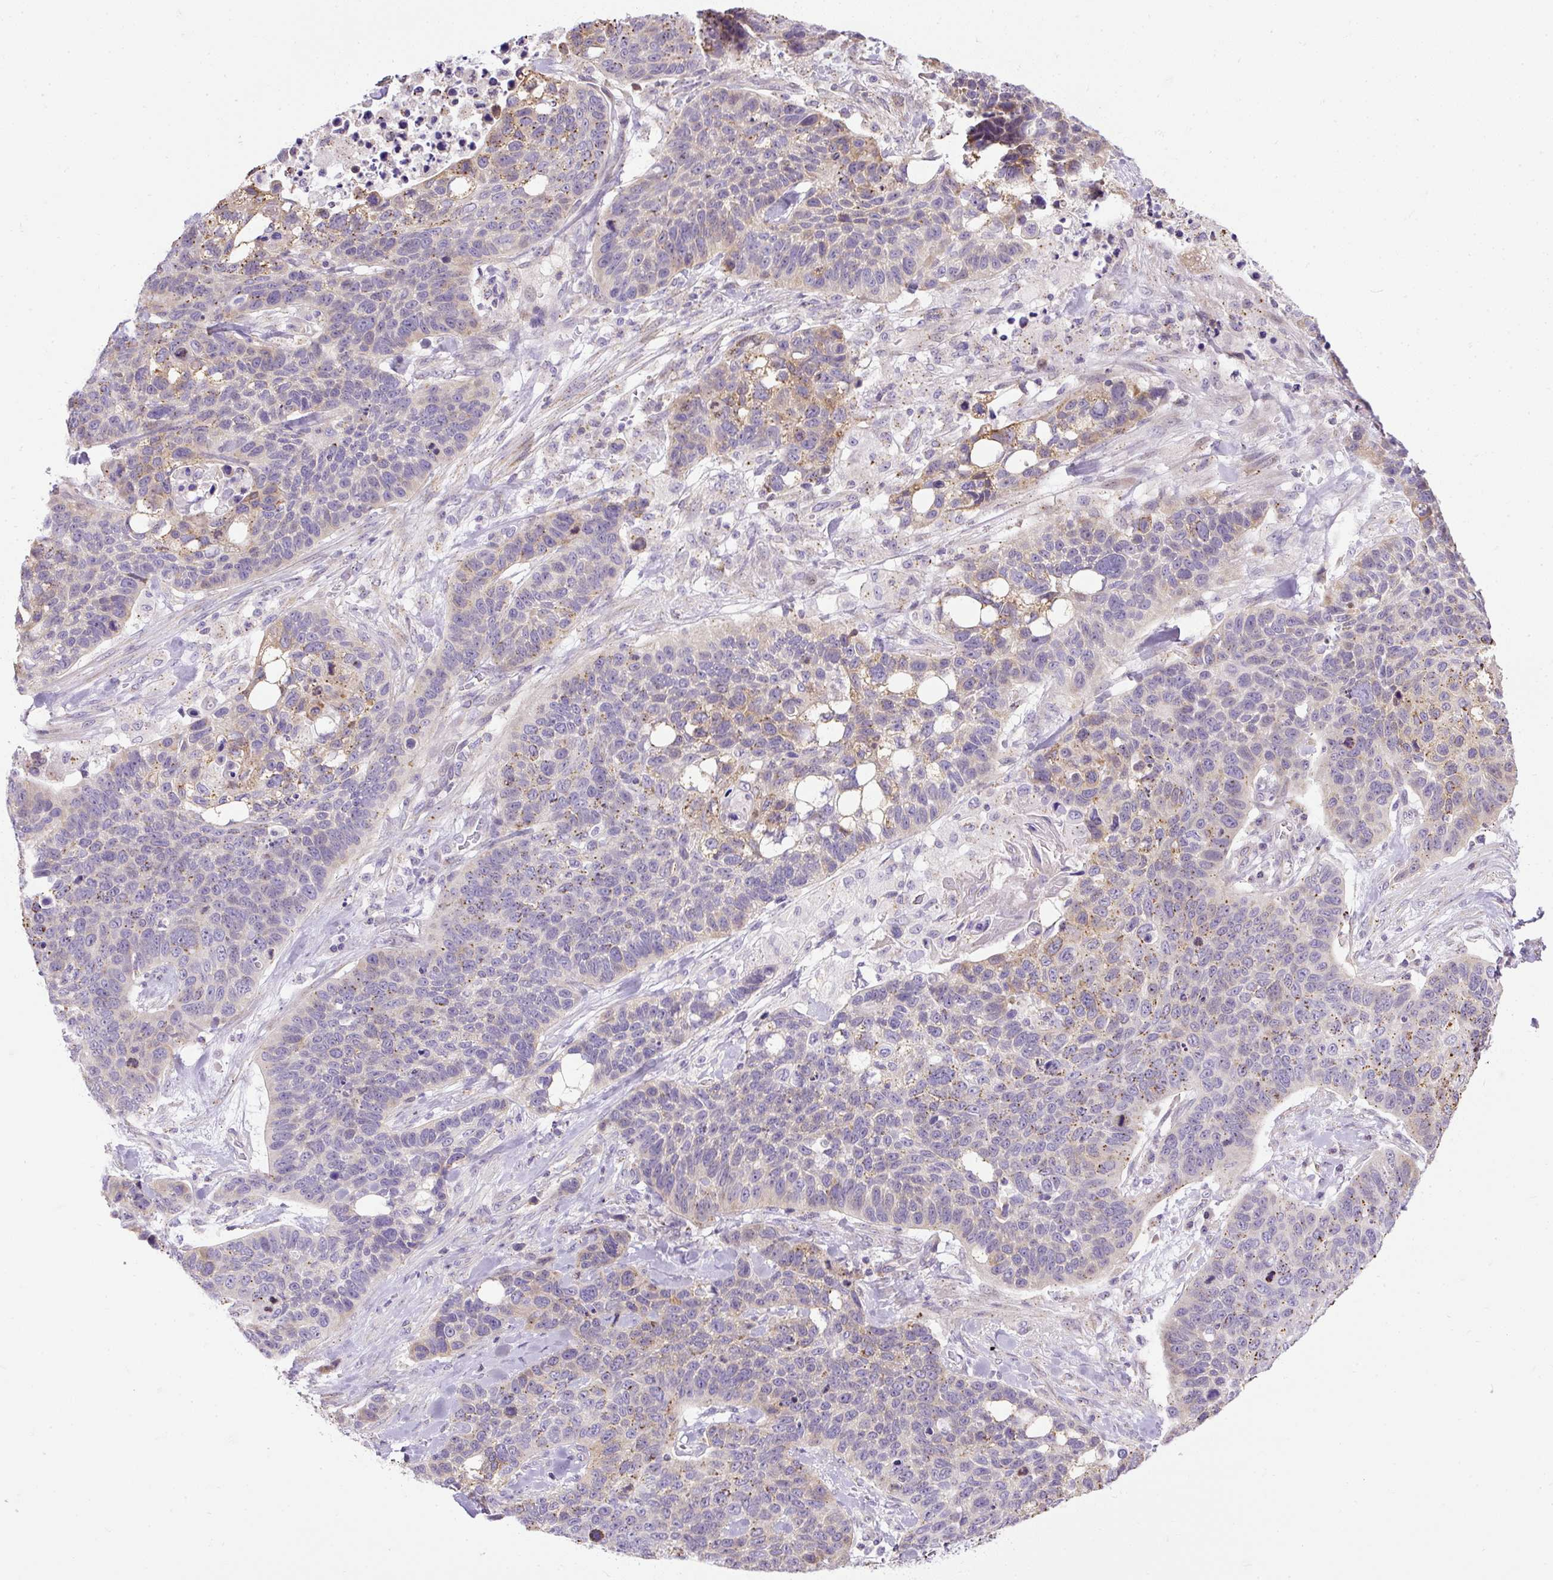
{"staining": {"intensity": "weak", "quantity": "<25%", "location": "cytoplasmic/membranous"}, "tissue": "lung cancer", "cell_type": "Tumor cells", "image_type": "cancer", "snomed": [{"axis": "morphology", "description": "Squamous cell carcinoma, NOS"}, {"axis": "topography", "description": "Lung"}], "caption": "This photomicrograph is of lung cancer stained with immunohistochemistry to label a protein in brown with the nuclei are counter-stained blue. There is no staining in tumor cells.", "gene": "CFAP47", "patient": {"sex": "male", "age": 62}}